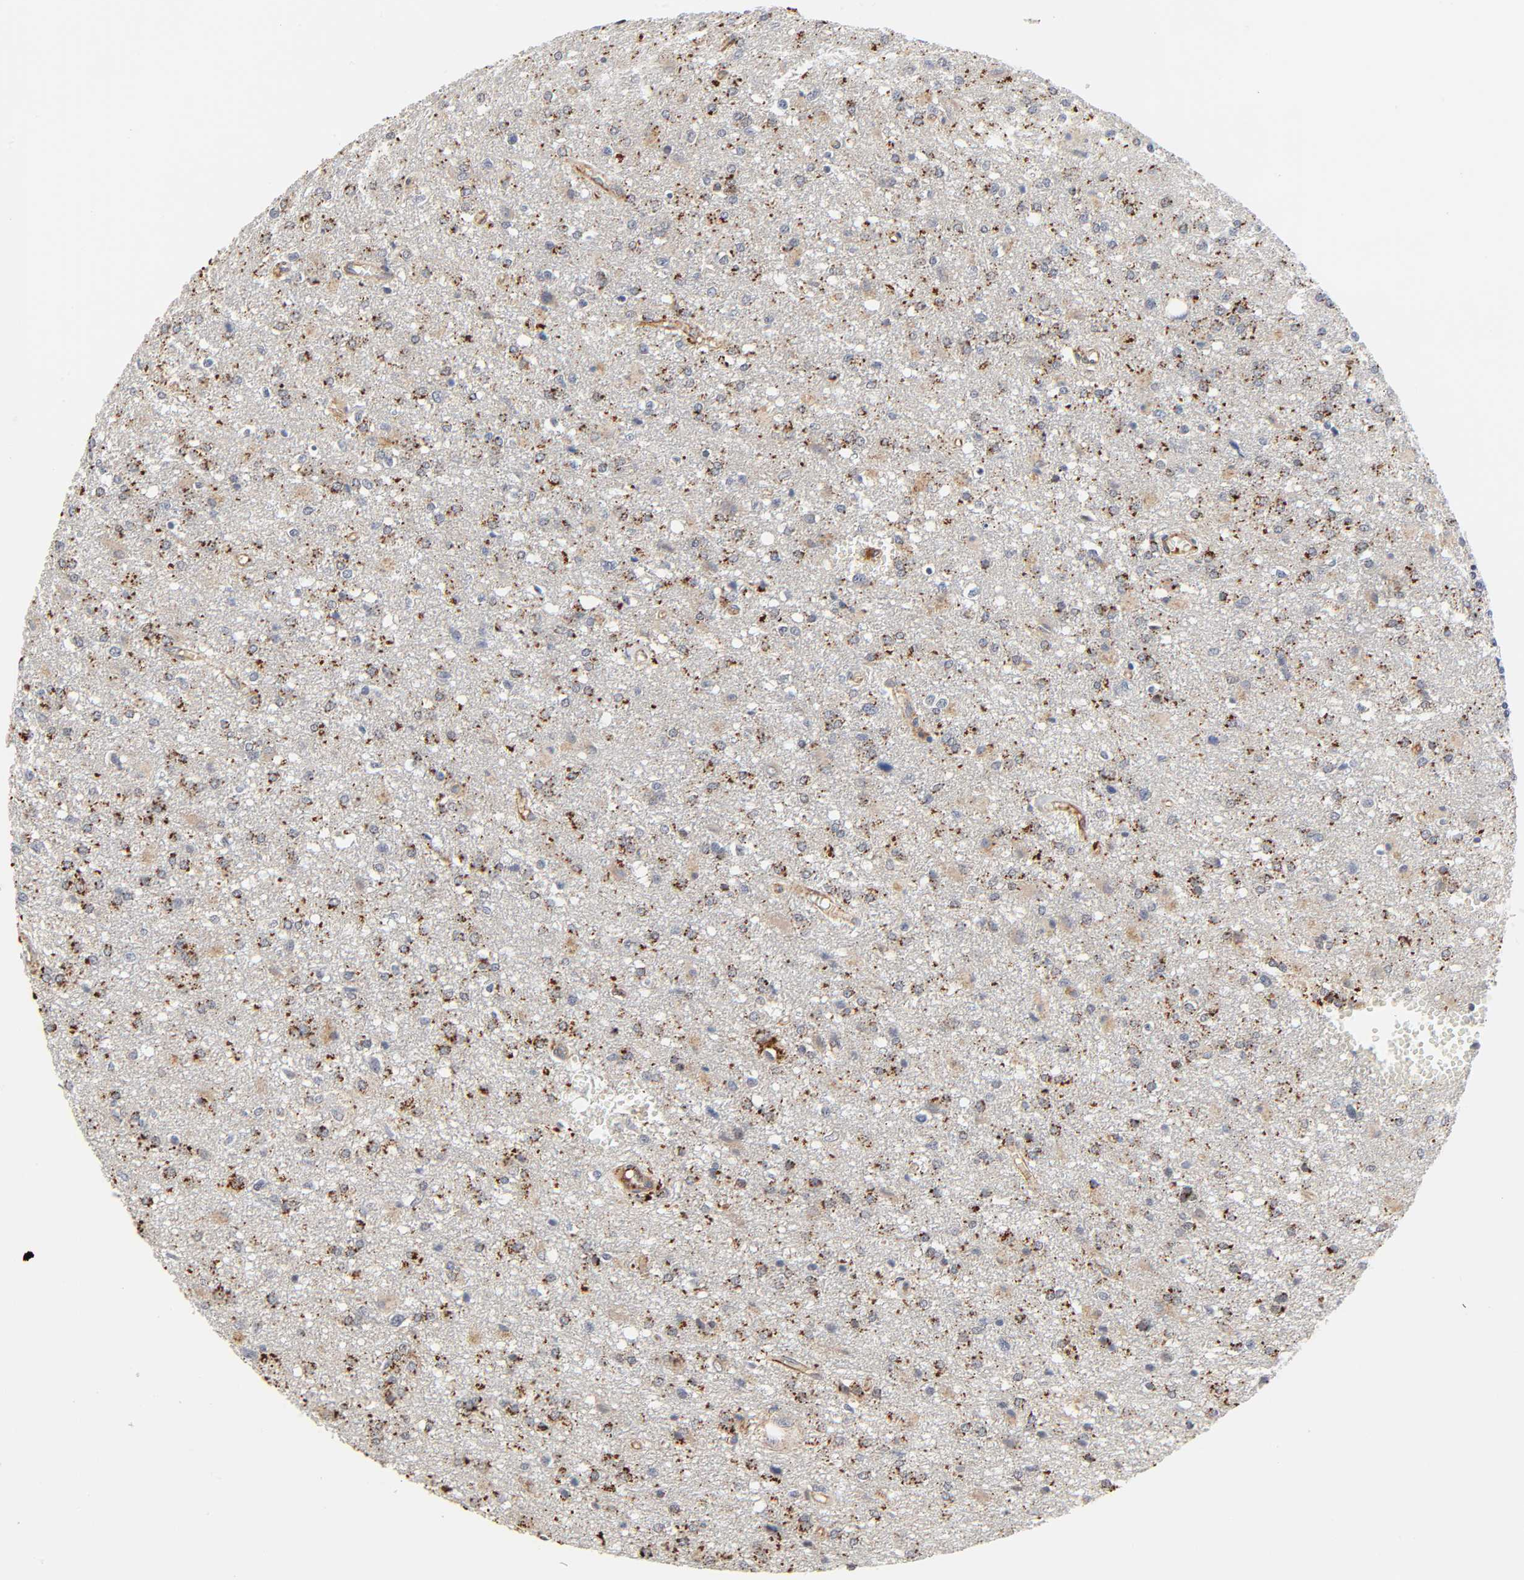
{"staining": {"intensity": "moderate", "quantity": ">75%", "location": "cytoplasmic/membranous"}, "tissue": "glioma", "cell_type": "Tumor cells", "image_type": "cancer", "snomed": [{"axis": "morphology", "description": "Glioma, malignant, High grade"}, {"axis": "topography", "description": "Cerebral cortex"}], "caption": "Glioma was stained to show a protein in brown. There is medium levels of moderate cytoplasmic/membranous staining in about >75% of tumor cells.", "gene": "REEP6", "patient": {"sex": "male", "age": 76}}